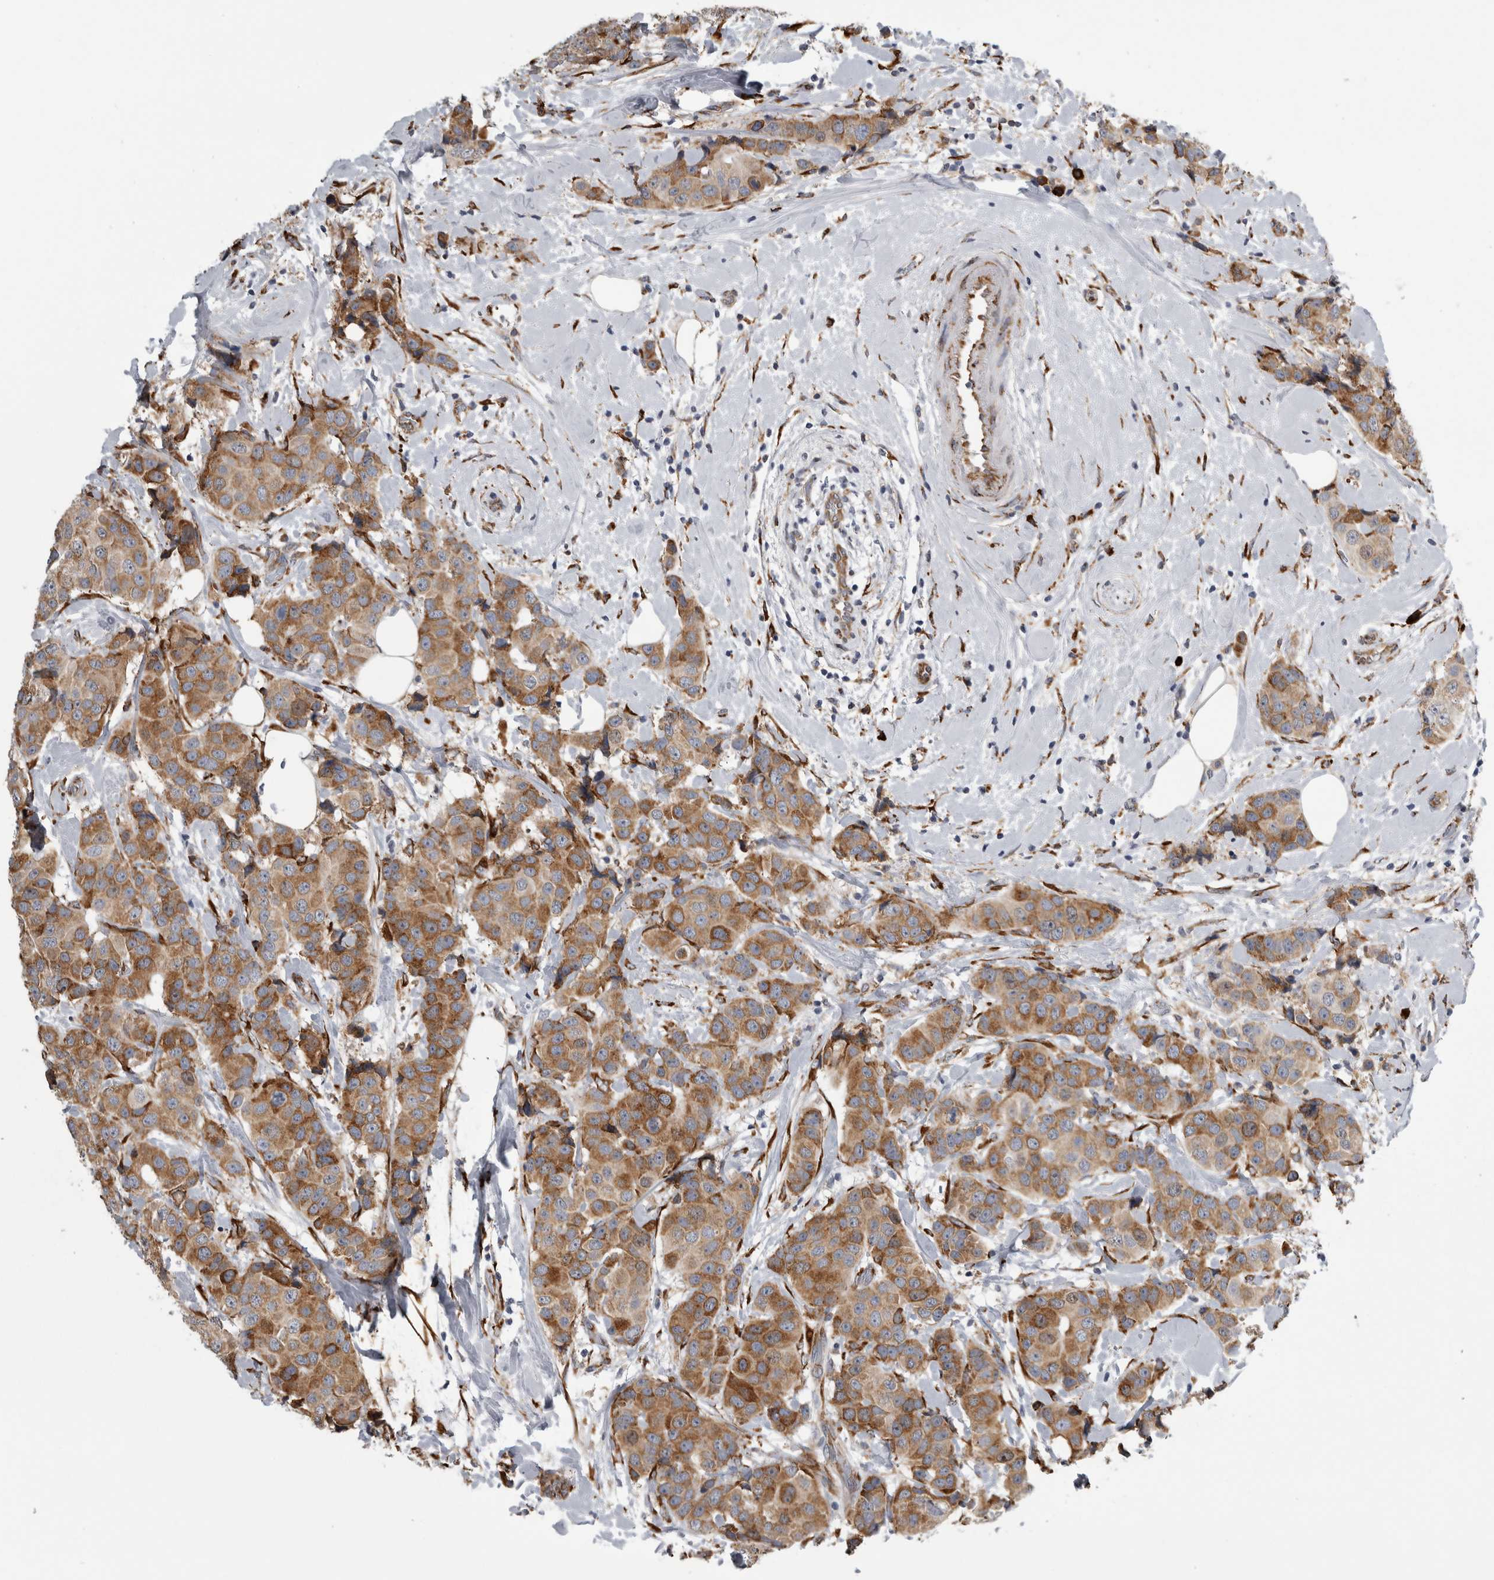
{"staining": {"intensity": "moderate", "quantity": ">75%", "location": "cytoplasmic/membranous"}, "tissue": "breast cancer", "cell_type": "Tumor cells", "image_type": "cancer", "snomed": [{"axis": "morphology", "description": "Normal tissue, NOS"}, {"axis": "morphology", "description": "Duct carcinoma"}, {"axis": "topography", "description": "Breast"}], "caption": "Breast cancer tissue displays moderate cytoplasmic/membranous staining in about >75% of tumor cells (DAB (3,3'-diaminobenzidine) = brown stain, brightfield microscopy at high magnification).", "gene": "FHIP2B", "patient": {"sex": "female", "age": 39}}